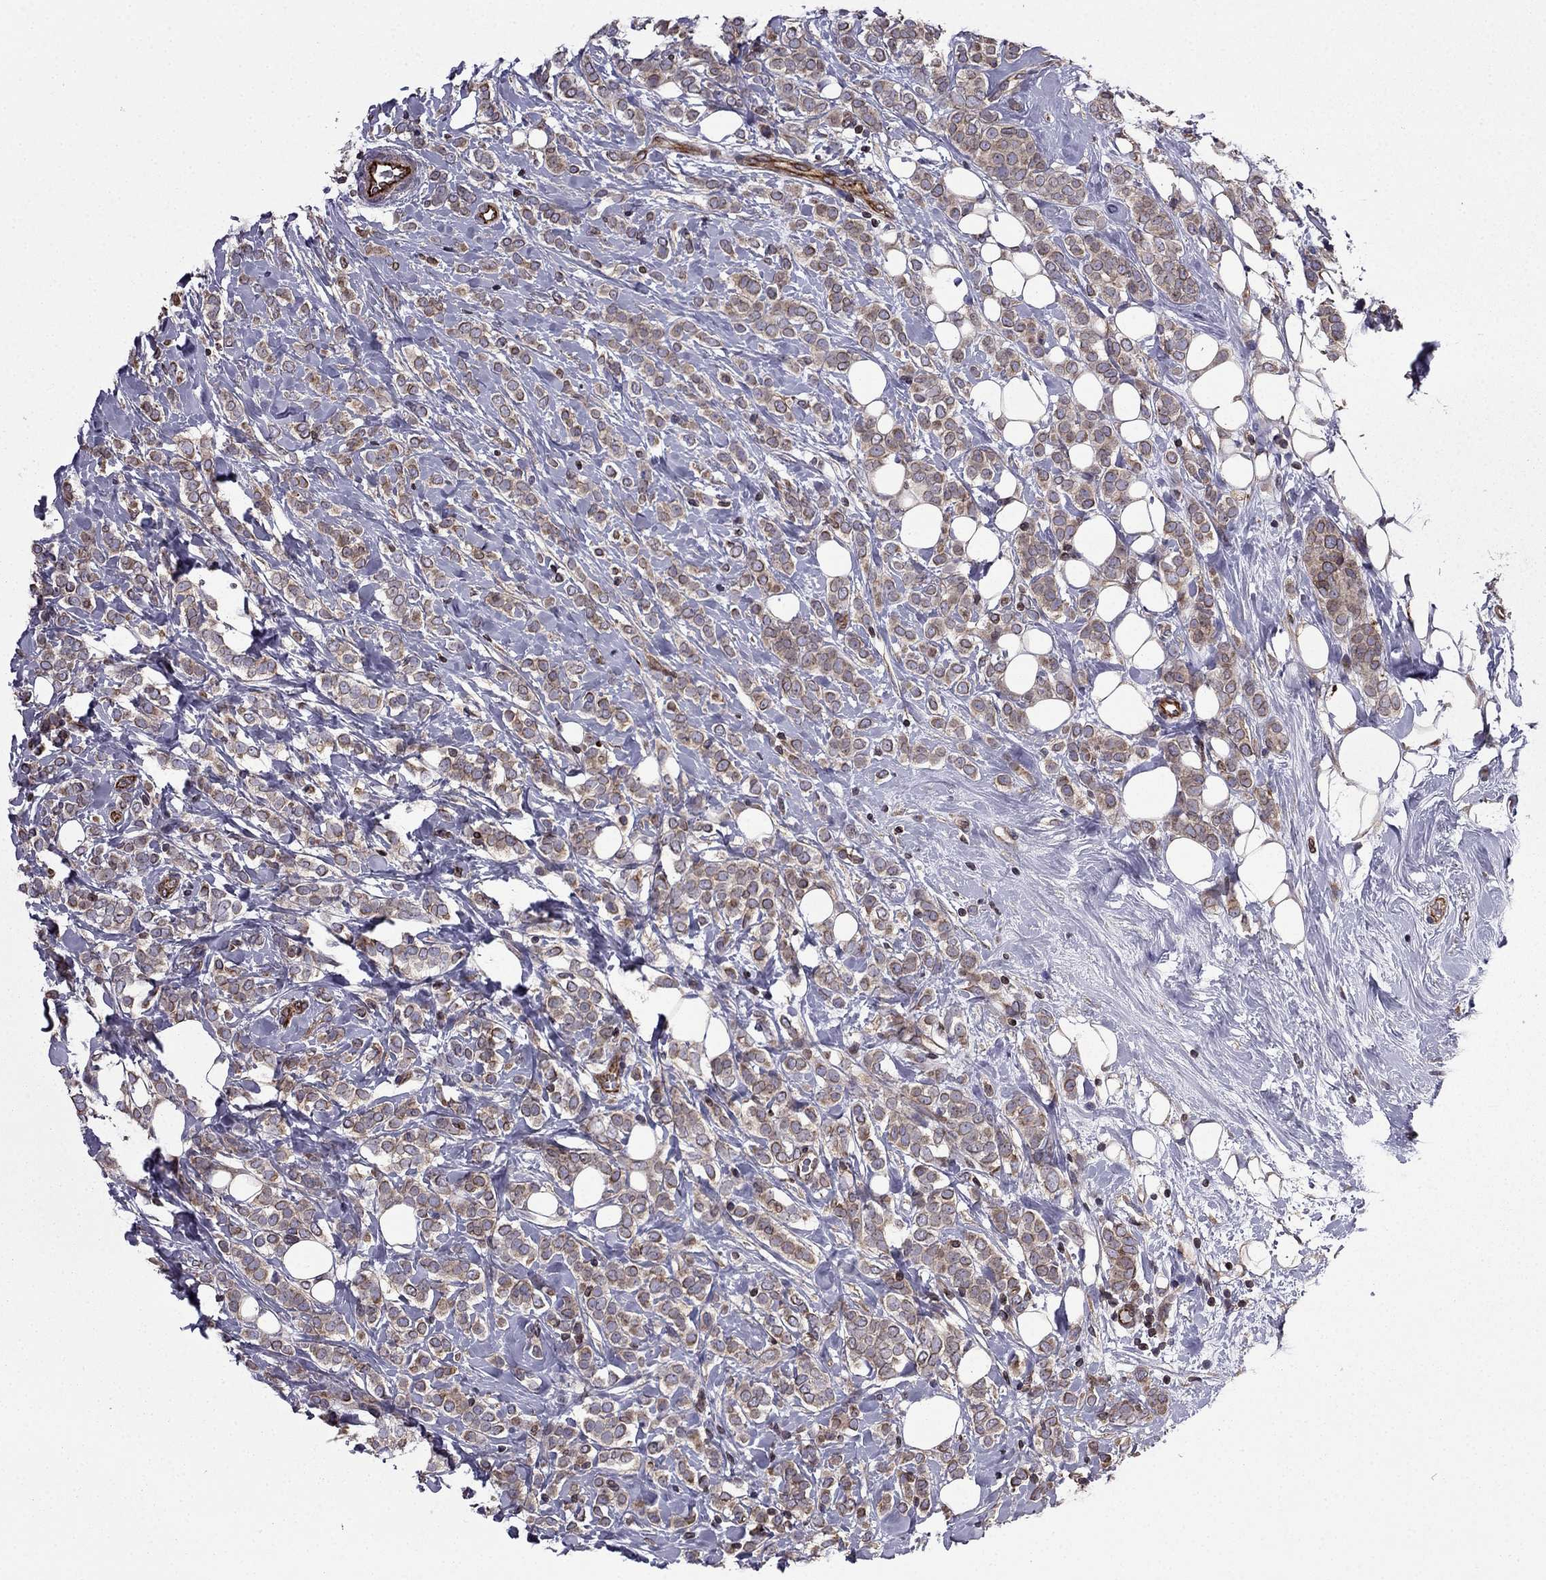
{"staining": {"intensity": "weak", "quantity": ">75%", "location": "cytoplasmic/membranous"}, "tissue": "breast cancer", "cell_type": "Tumor cells", "image_type": "cancer", "snomed": [{"axis": "morphology", "description": "Lobular carcinoma"}, {"axis": "topography", "description": "Breast"}], "caption": "DAB (3,3'-diaminobenzidine) immunohistochemical staining of breast cancer (lobular carcinoma) demonstrates weak cytoplasmic/membranous protein staining in approximately >75% of tumor cells.", "gene": "CDC42BPA", "patient": {"sex": "female", "age": 49}}